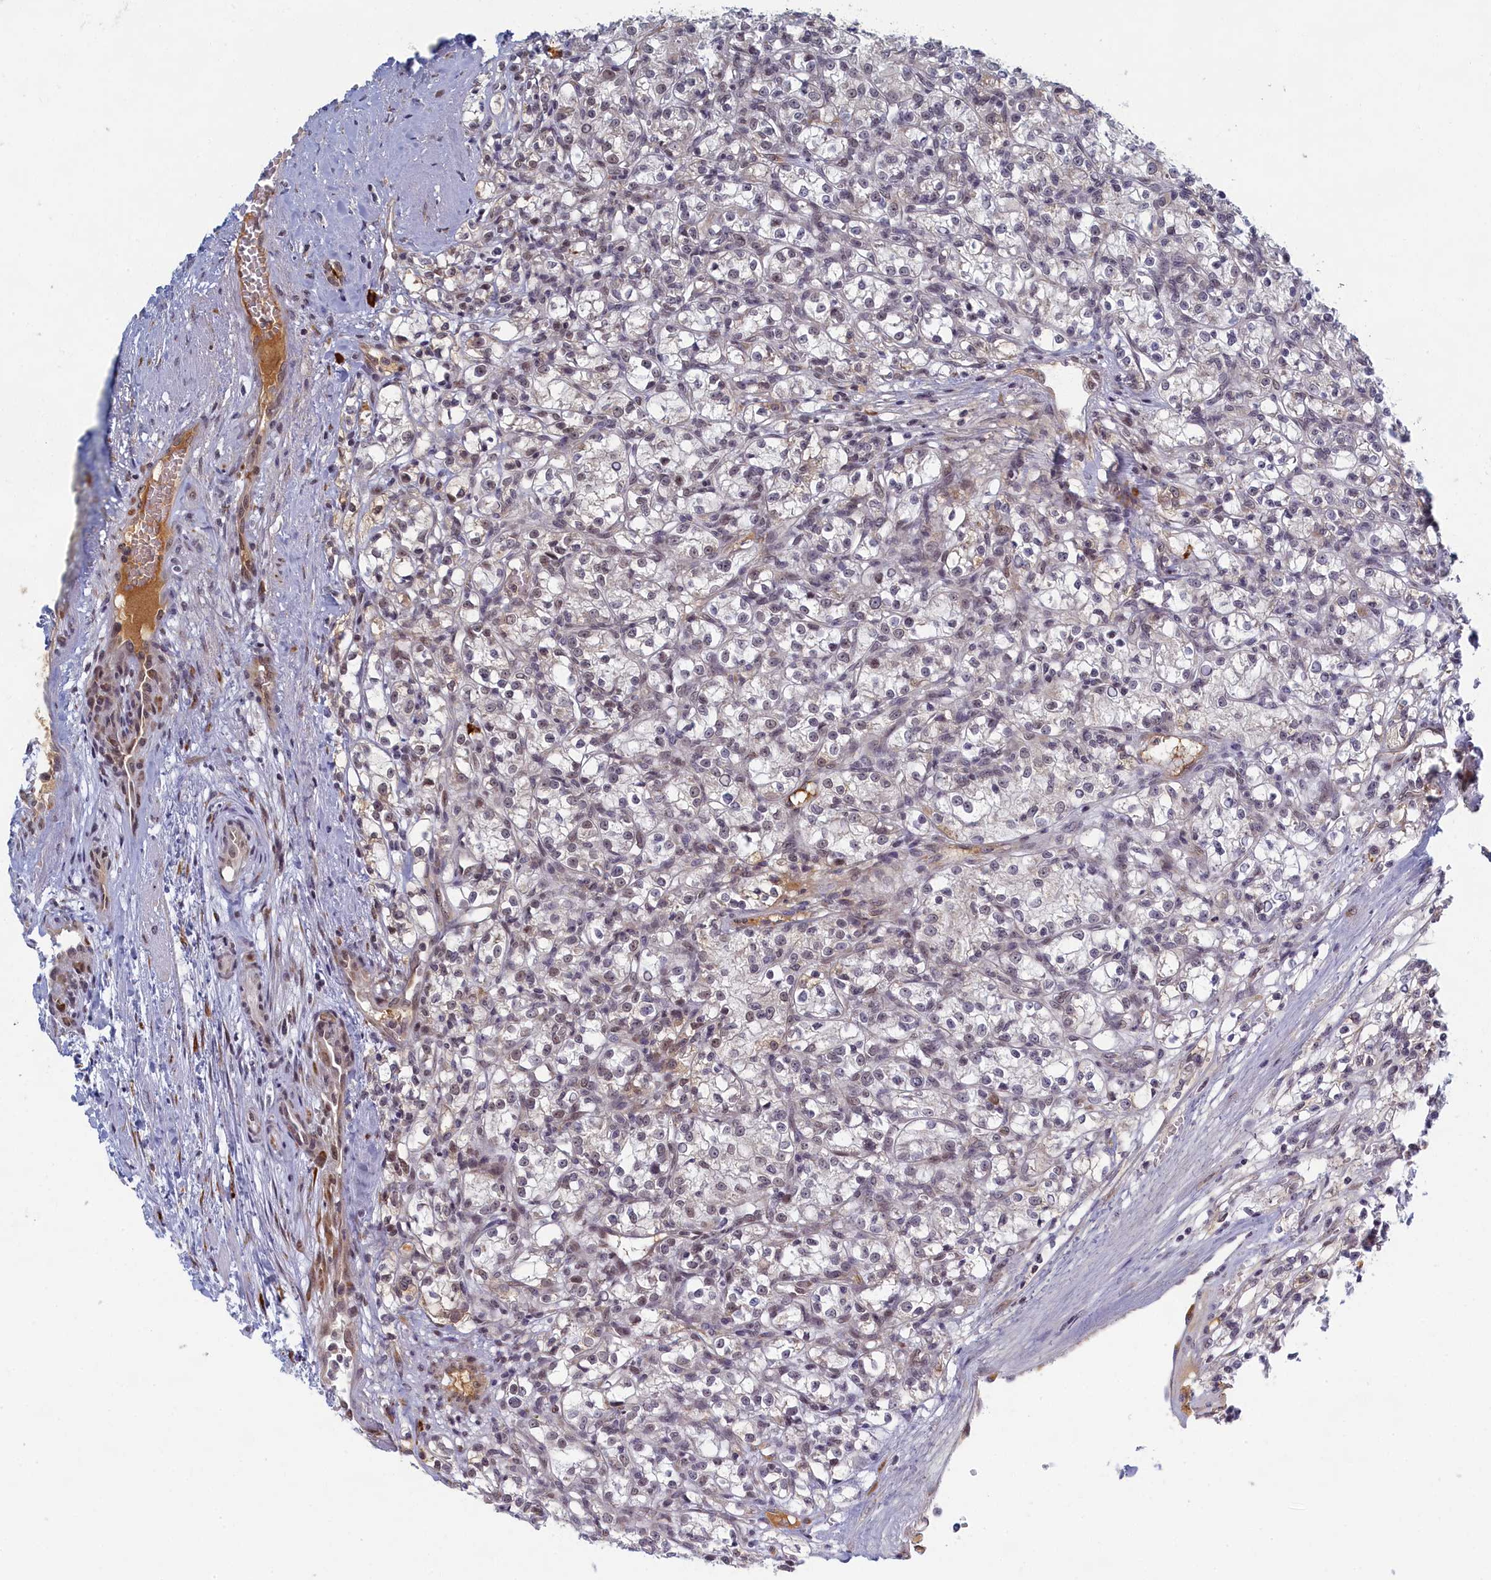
{"staining": {"intensity": "negative", "quantity": "none", "location": "none"}, "tissue": "renal cancer", "cell_type": "Tumor cells", "image_type": "cancer", "snomed": [{"axis": "morphology", "description": "Adenocarcinoma, NOS"}, {"axis": "topography", "description": "Kidney"}], "caption": "Tumor cells are negative for protein expression in human renal adenocarcinoma.", "gene": "DNAJC17", "patient": {"sex": "female", "age": 59}}